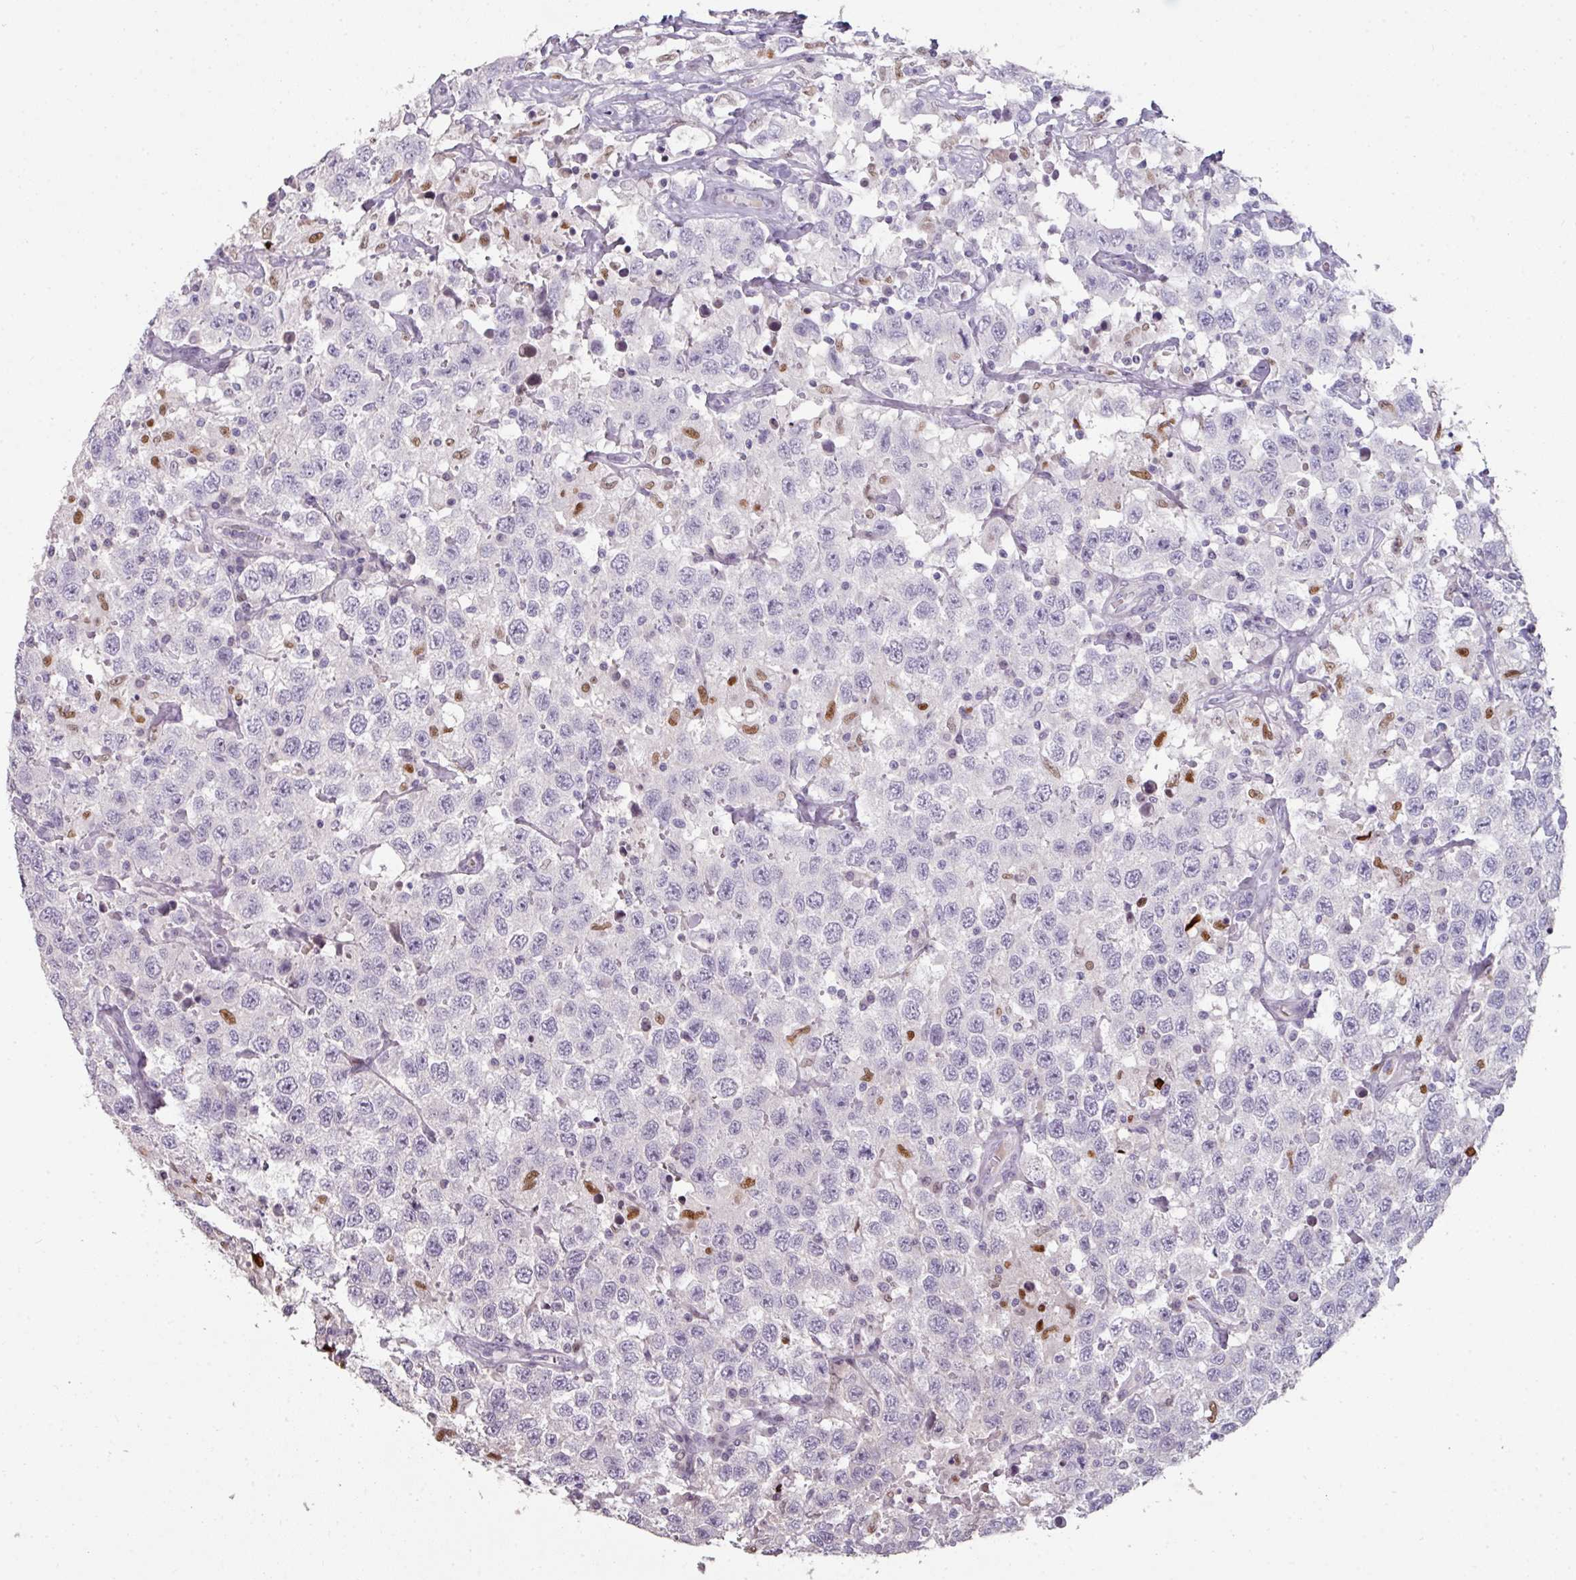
{"staining": {"intensity": "negative", "quantity": "none", "location": "none"}, "tissue": "testis cancer", "cell_type": "Tumor cells", "image_type": "cancer", "snomed": [{"axis": "morphology", "description": "Seminoma, NOS"}, {"axis": "topography", "description": "Testis"}], "caption": "This is an immunohistochemistry (IHC) photomicrograph of human testis seminoma. There is no positivity in tumor cells.", "gene": "GTF2H3", "patient": {"sex": "male", "age": 41}}